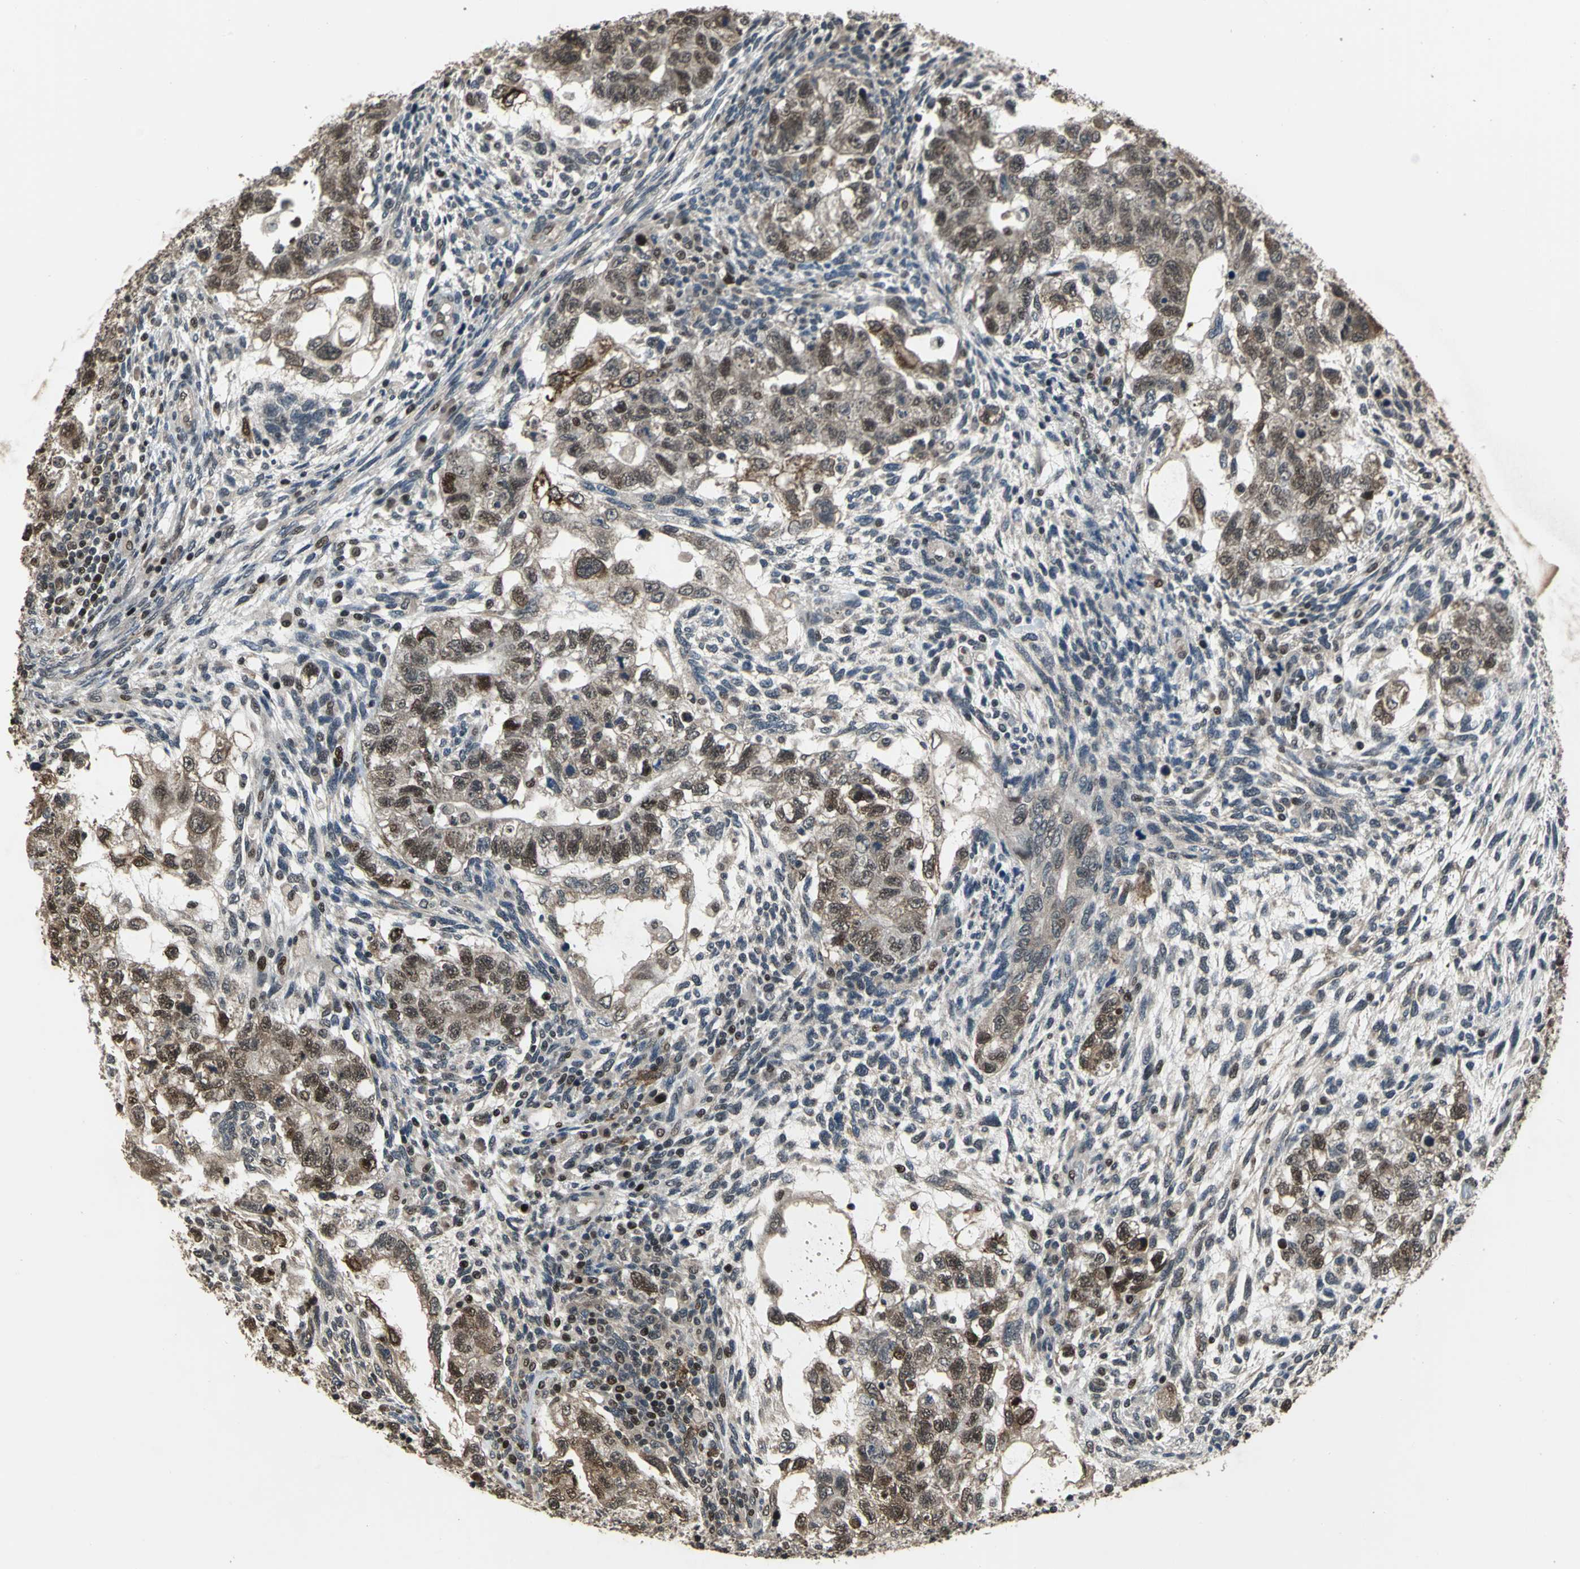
{"staining": {"intensity": "moderate", "quantity": ">75%", "location": "nuclear"}, "tissue": "testis cancer", "cell_type": "Tumor cells", "image_type": "cancer", "snomed": [{"axis": "morphology", "description": "Normal tissue, NOS"}, {"axis": "morphology", "description": "Carcinoma, Embryonal, NOS"}, {"axis": "topography", "description": "Testis"}], "caption": "There is medium levels of moderate nuclear staining in tumor cells of testis cancer (embryonal carcinoma), as demonstrated by immunohistochemical staining (brown color).", "gene": "MIS18BP1", "patient": {"sex": "male", "age": 36}}